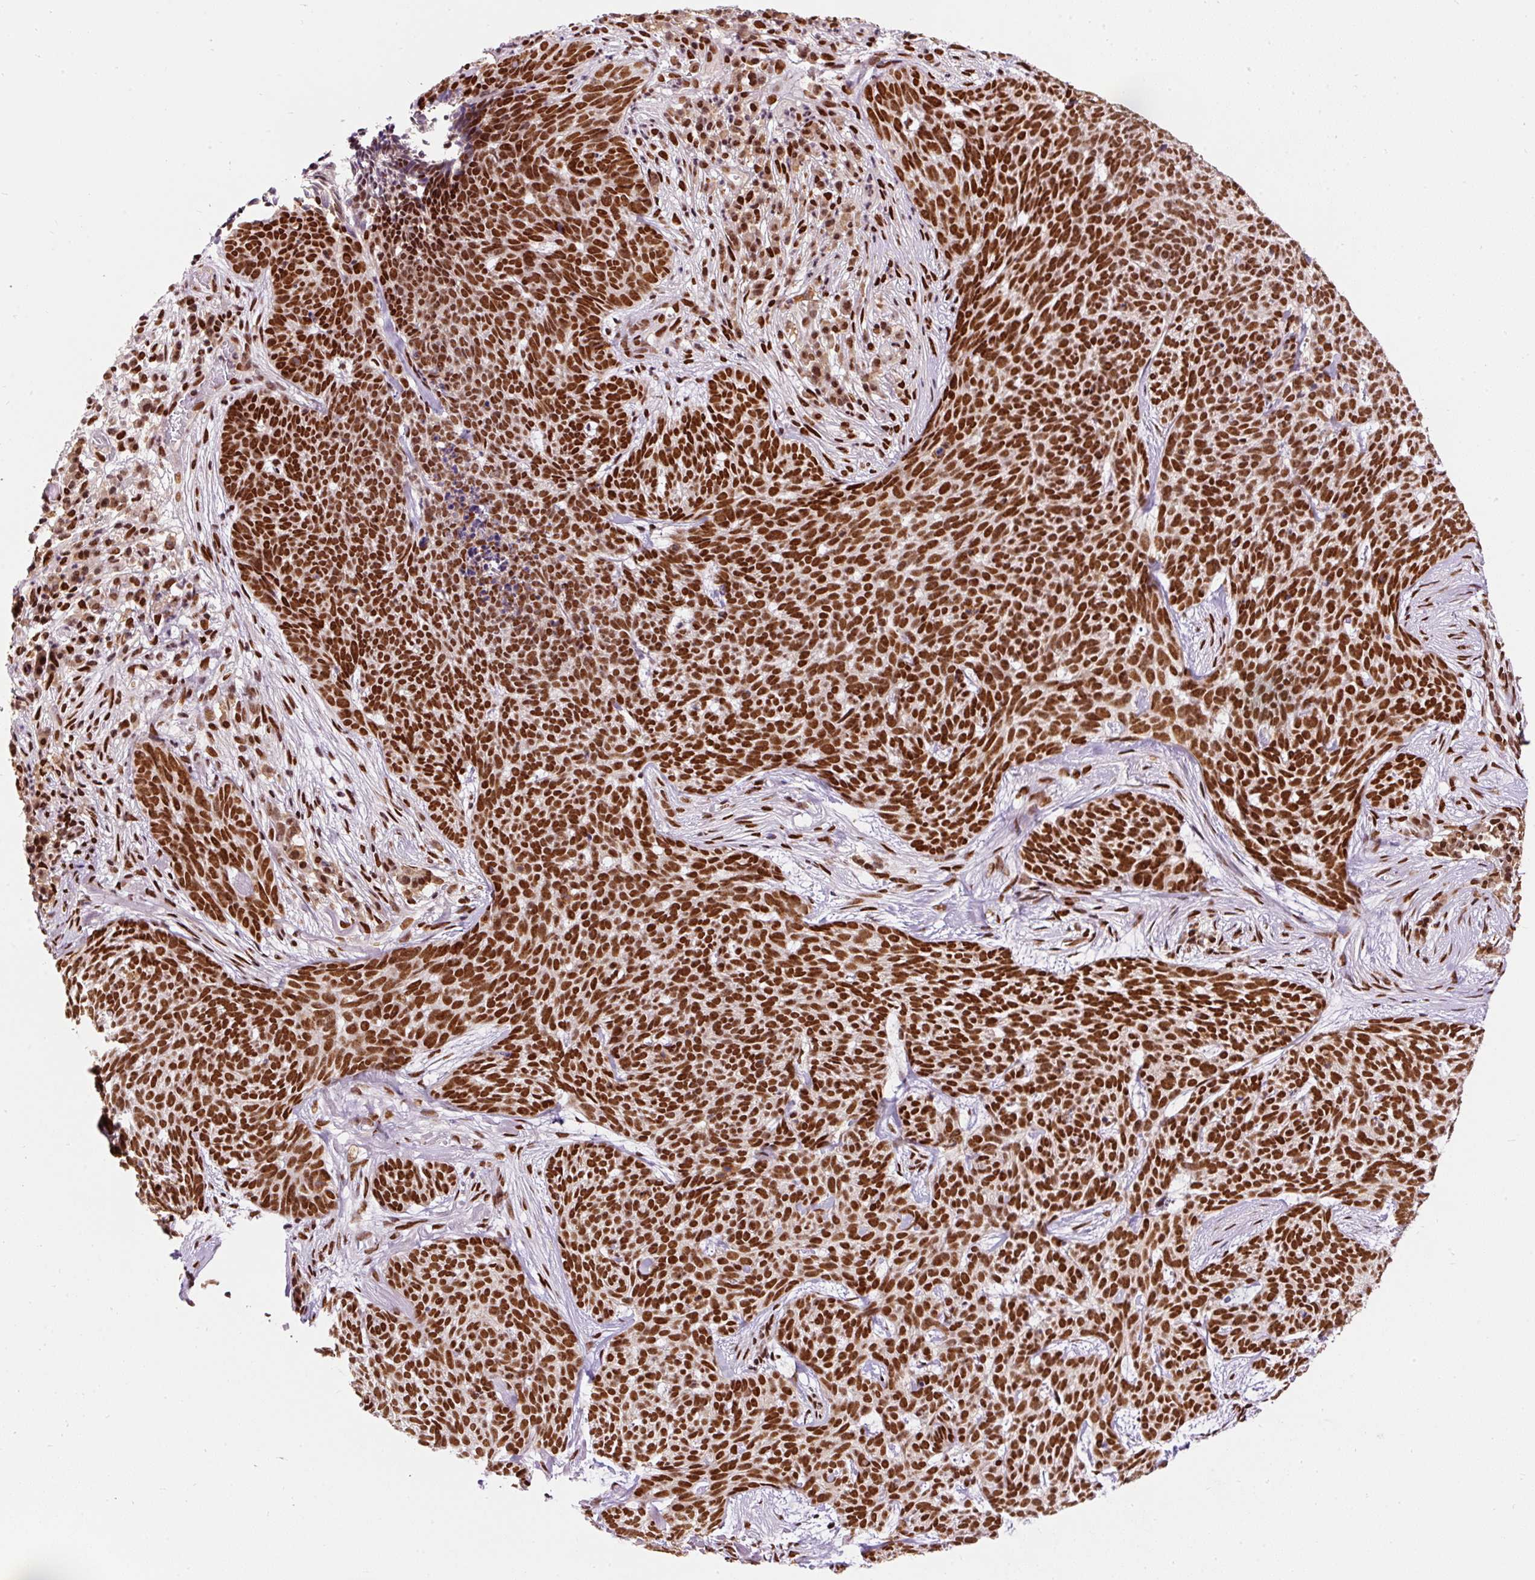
{"staining": {"intensity": "strong", "quantity": ">75%", "location": "nuclear"}, "tissue": "skin cancer", "cell_type": "Tumor cells", "image_type": "cancer", "snomed": [{"axis": "morphology", "description": "Basal cell carcinoma"}, {"axis": "topography", "description": "Skin"}], "caption": "Immunohistochemistry (IHC) (DAB (3,3'-diaminobenzidine)) staining of human skin basal cell carcinoma reveals strong nuclear protein expression in about >75% of tumor cells.", "gene": "HNRNPC", "patient": {"sex": "female", "age": 93}}